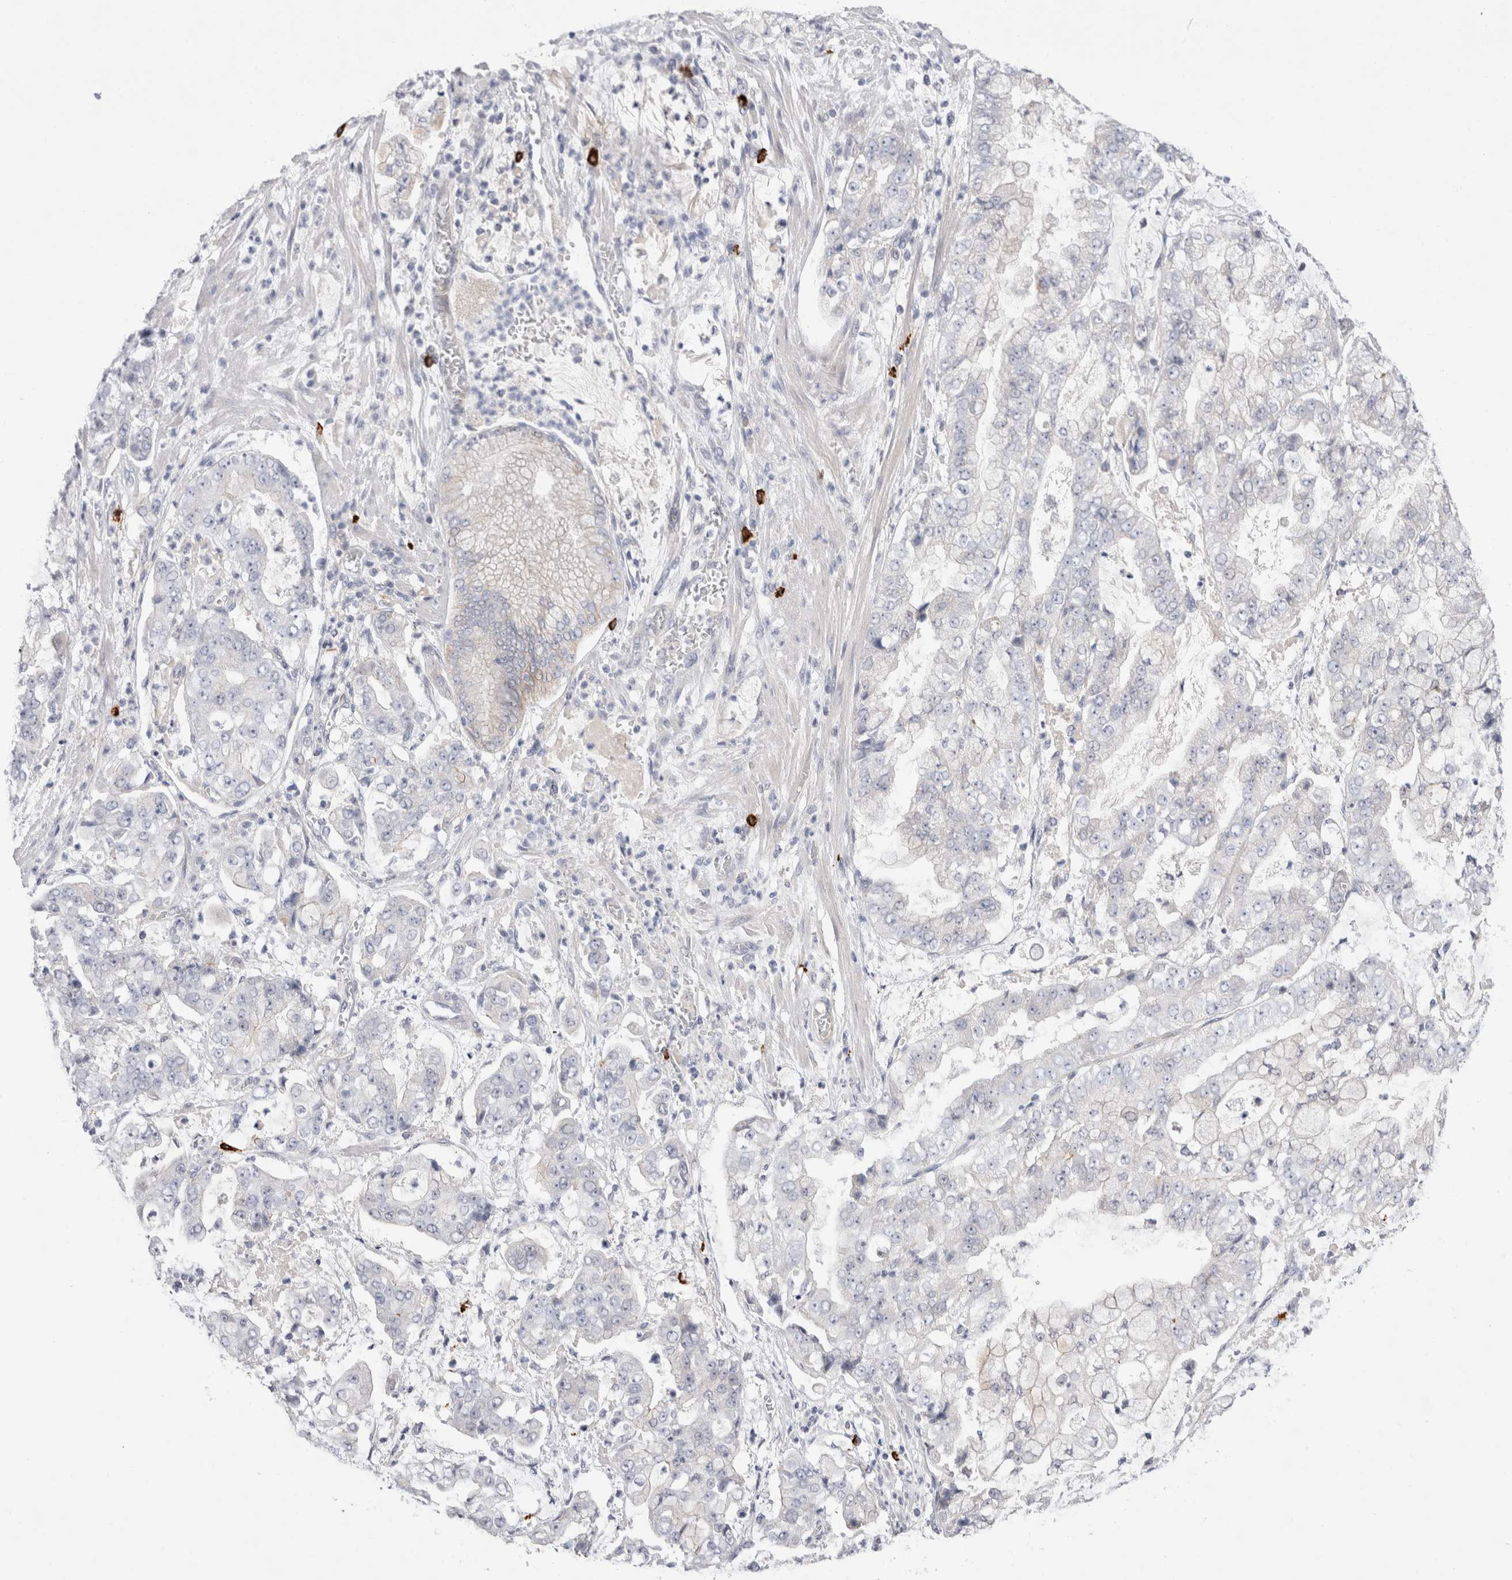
{"staining": {"intensity": "negative", "quantity": "none", "location": "none"}, "tissue": "stomach cancer", "cell_type": "Tumor cells", "image_type": "cancer", "snomed": [{"axis": "morphology", "description": "Adenocarcinoma, NOS"}, {"axis": "topography", "description": "Stomach"}], "caption": "This is an IHC micrograph of human stomach cancer. There is no staining in tumor cells.", "gene": "SPINK2", "patient": {"sex": "male", "age": 76}}